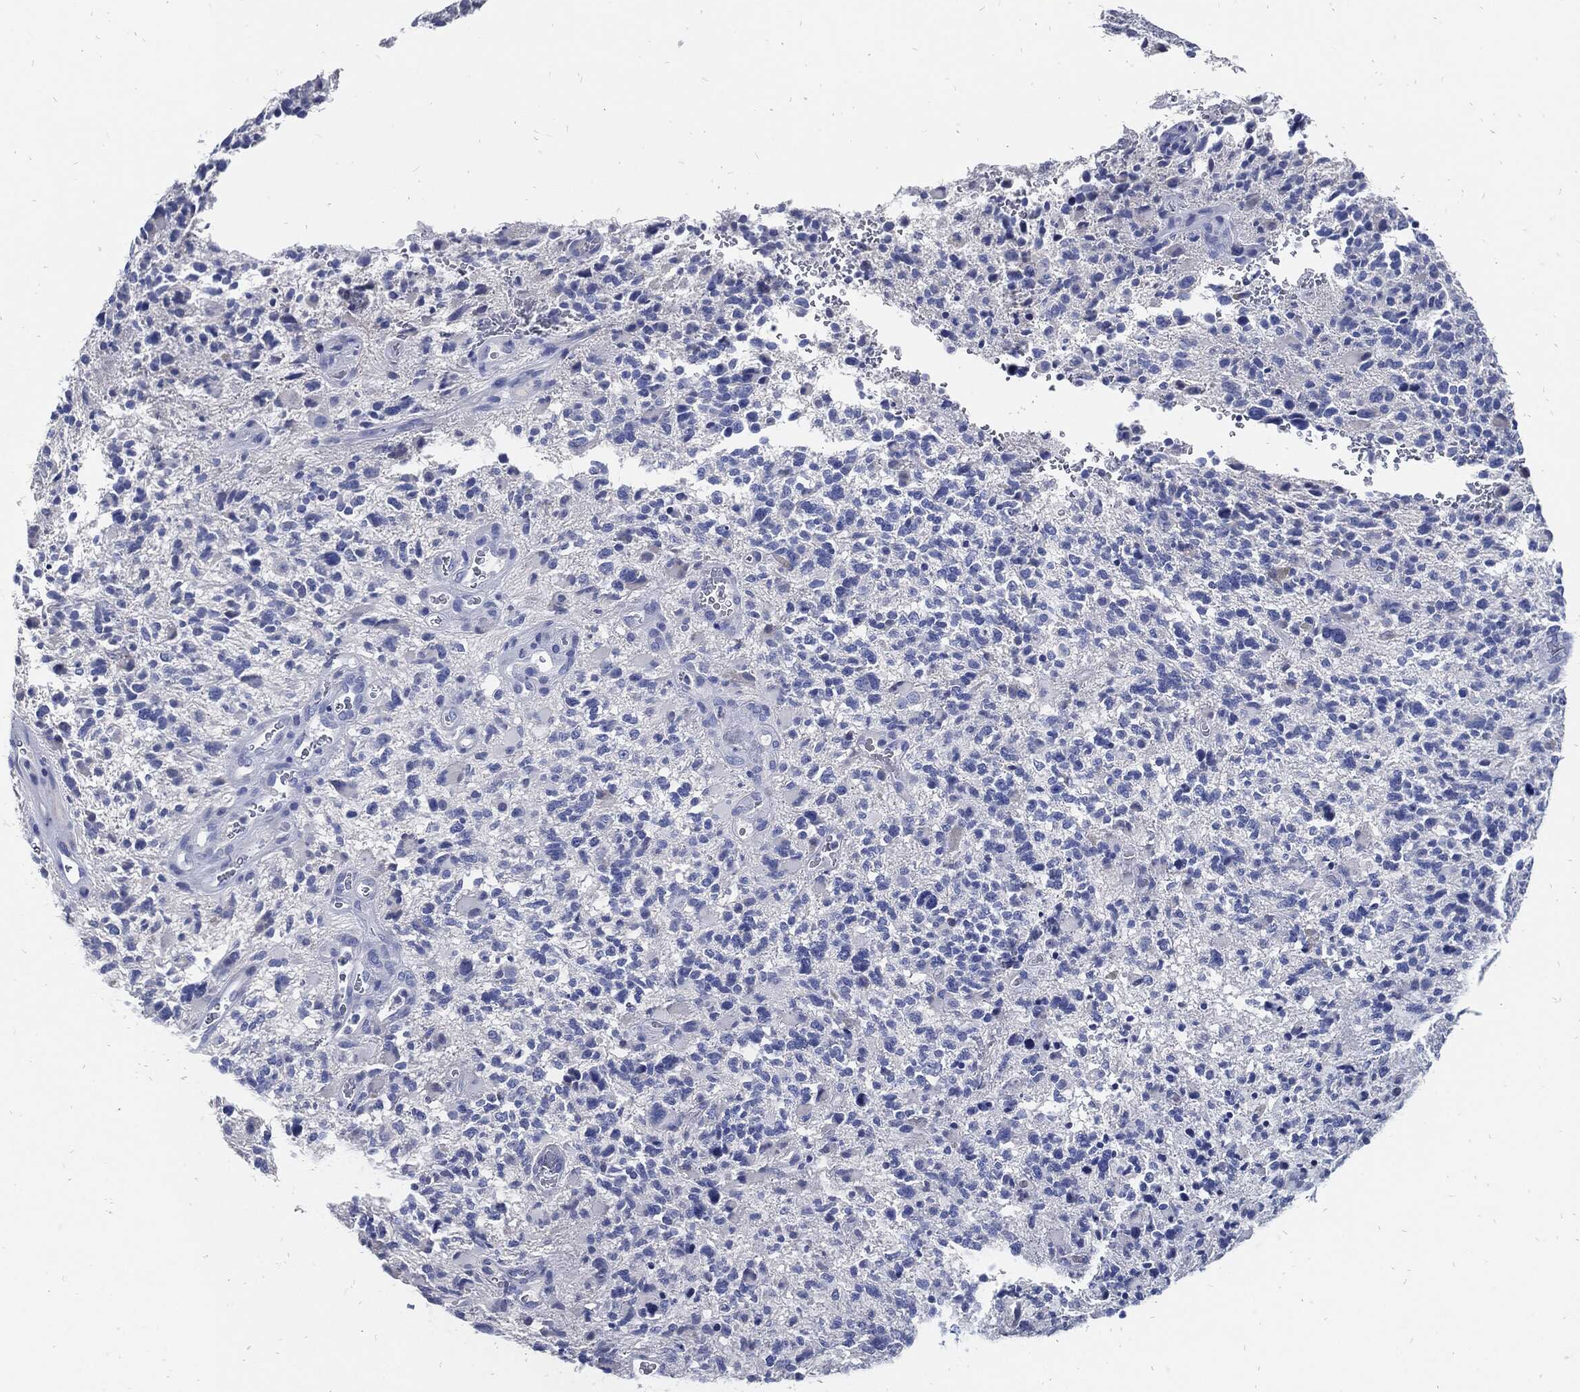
{"staining": {"intensity": "negative", "quantity": "none", "location": "none"}, "tissue": "glioma", "cell_type": "Tumor cells", "image_type": "cancer", "snomed": [{"axis": "morphology", "description": "Glioma, malignant, High grade"}, {"axis": "topography", "description": "Brain"}], "caption": "The immunohistochemistry micrograph has no significant positivity in tumor cells of glioma tissue.", "gene": "FABP4", "patient": {"sex": "female", "age": 71}}